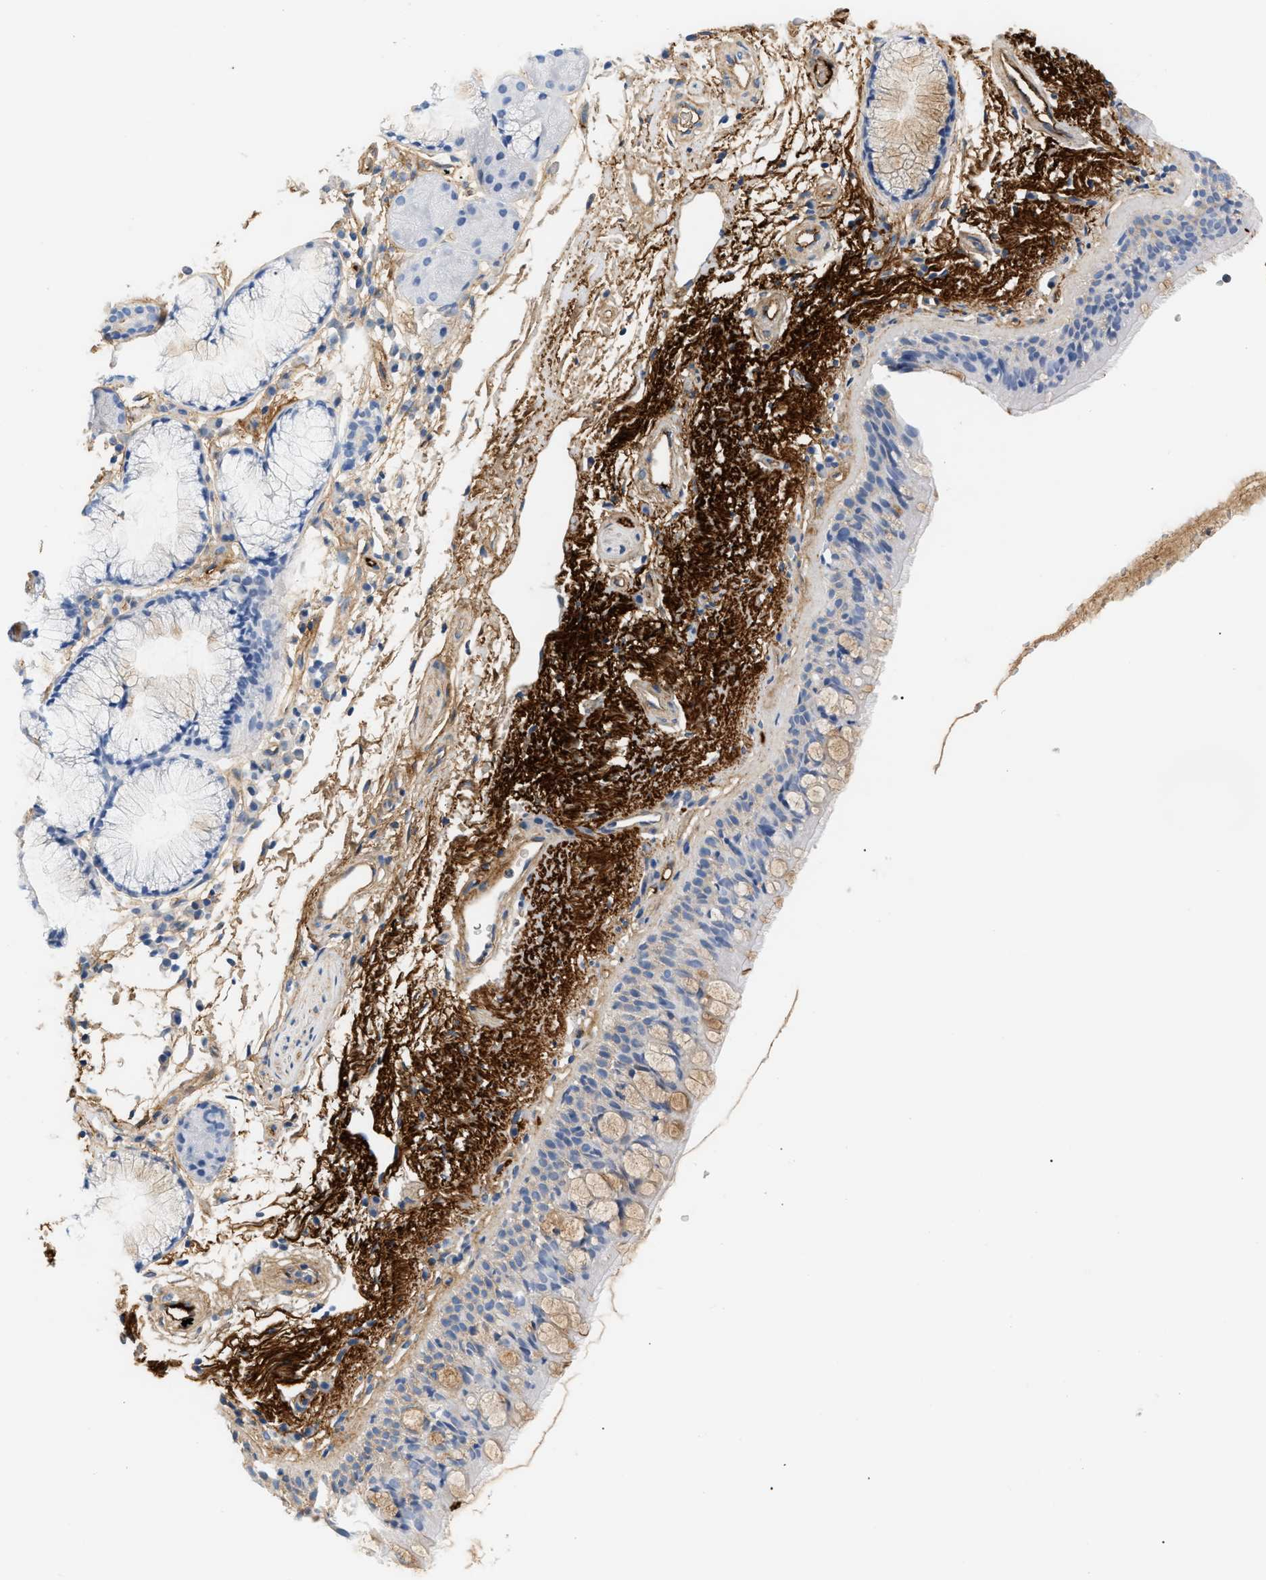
{"staining": {"intensity": "weak", "quantity": "<25%", "location": "cytoplasmic/membranous"}, "tissue": "bronchus", "cell_type": "Respiratory epithelial cells", "image_type": "normal", "snomed": [{"axis": "morphology", "description": "Normal tissue, NOS"}, {"axis": "topography", "description": "Bronchus"}], "caption": "Histopathology image shows no protein expression in respiratory epithelial cells of normal bronchus. Nuclei are stained in blue.", "gene": "CFH", "patient": {"sex": "female", "age": 54}}